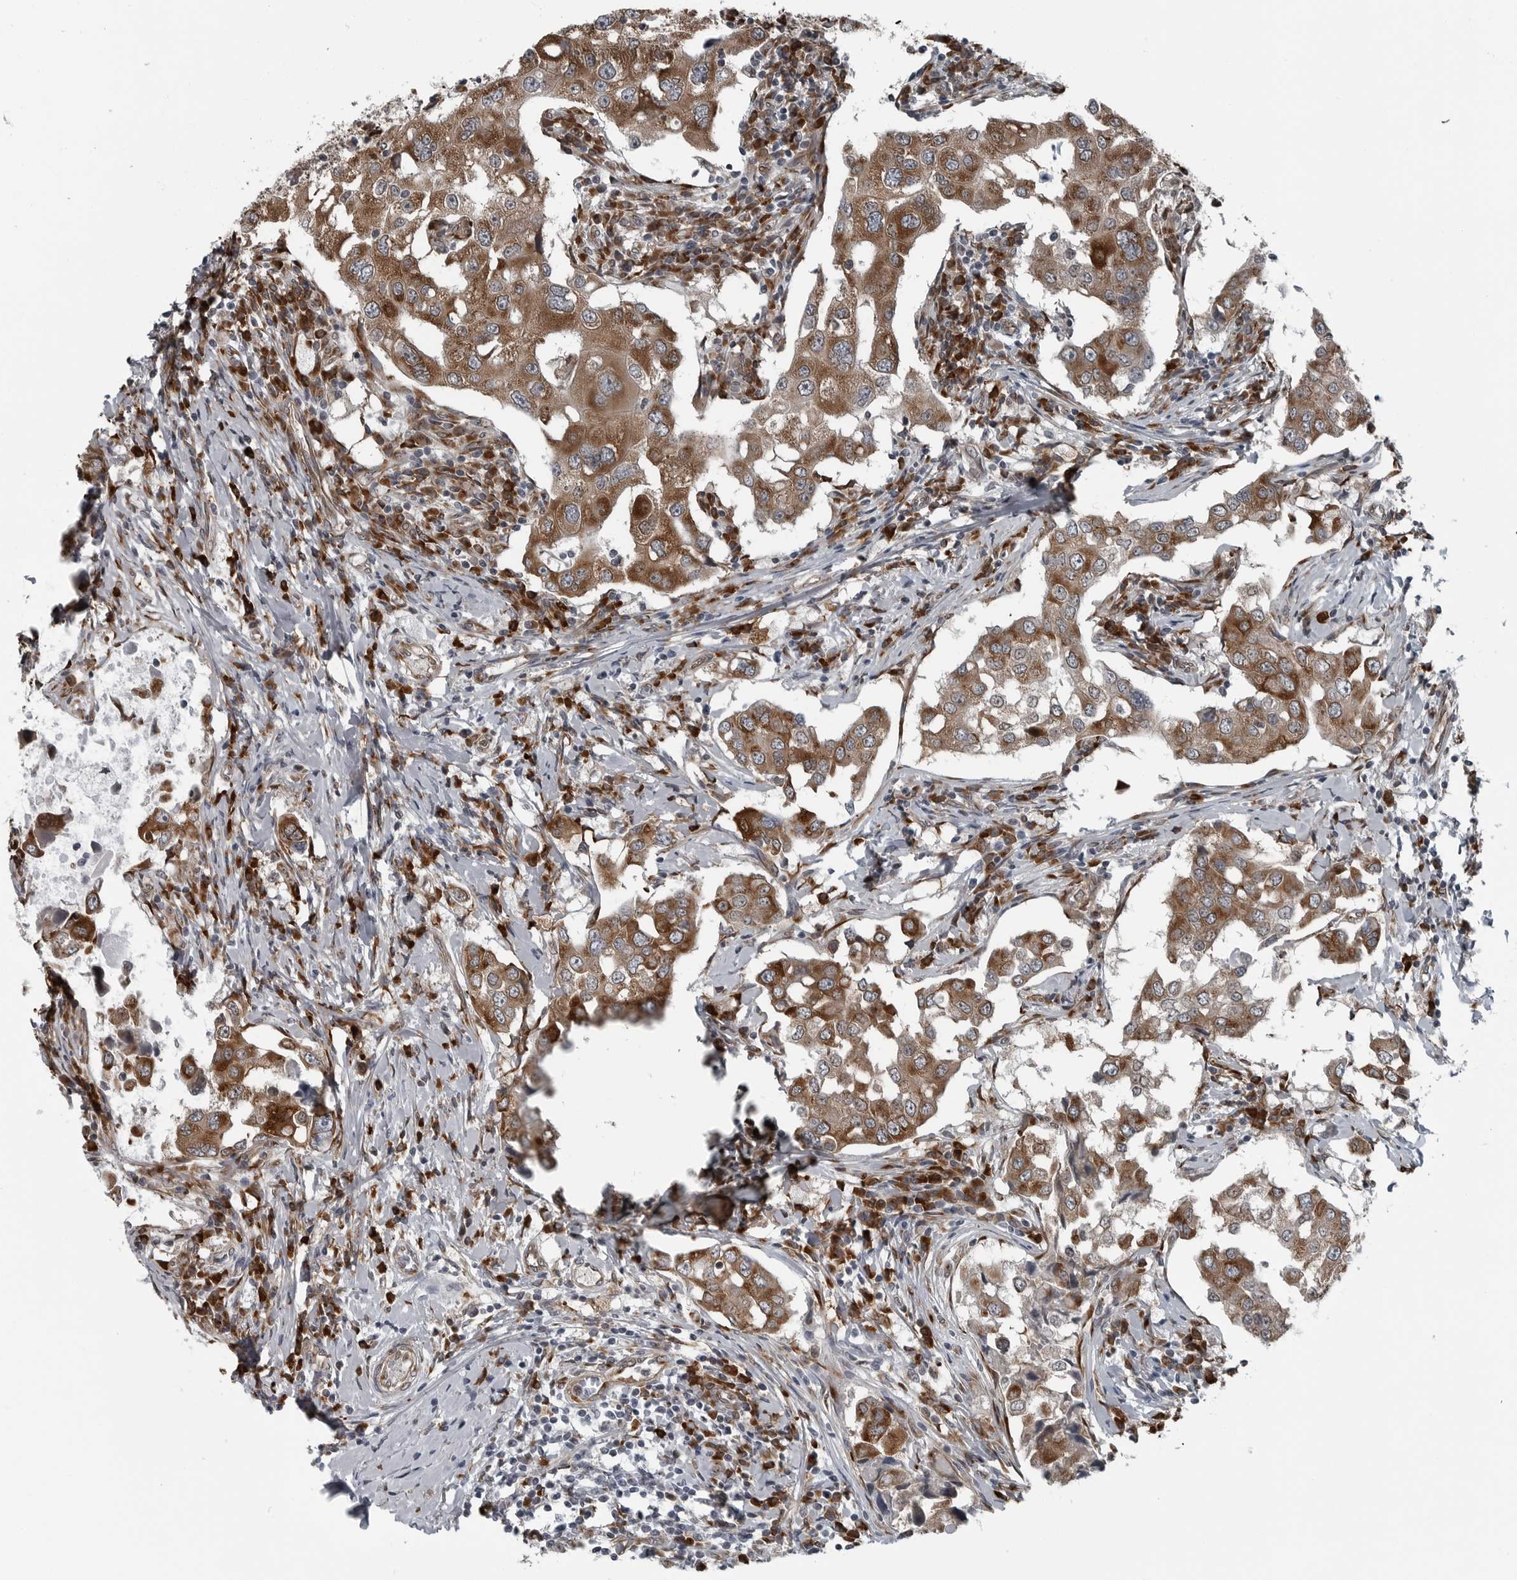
{"staining": {"intensity": "strong", "quantity": ">75%", "location": "cytoplasmic/membranous"}, "tissue": "breast cancer", "cell_type": "Tumor cells", "image_type": "cancer", "snomed": [{"axis": "morphology", "description": "Duct carcinoma"}, {"axis": "topography", "description": "Breast"}], "caption": "IHC staining of invasive ductal carcinoma (breast), which shows high levels of strong cytoplasmic/membranous staining in approximately >75% of tumor cells indicating strong cytoplasmic/membranous protein staining. The staining was performed using DAB (3,3'-diaminobenzidine) (brown) for protein detection and nuclei were counterstained in hematoxylin (blue).", "gene": "CEP85", "patient": {"sex": "female", "age": 27}}